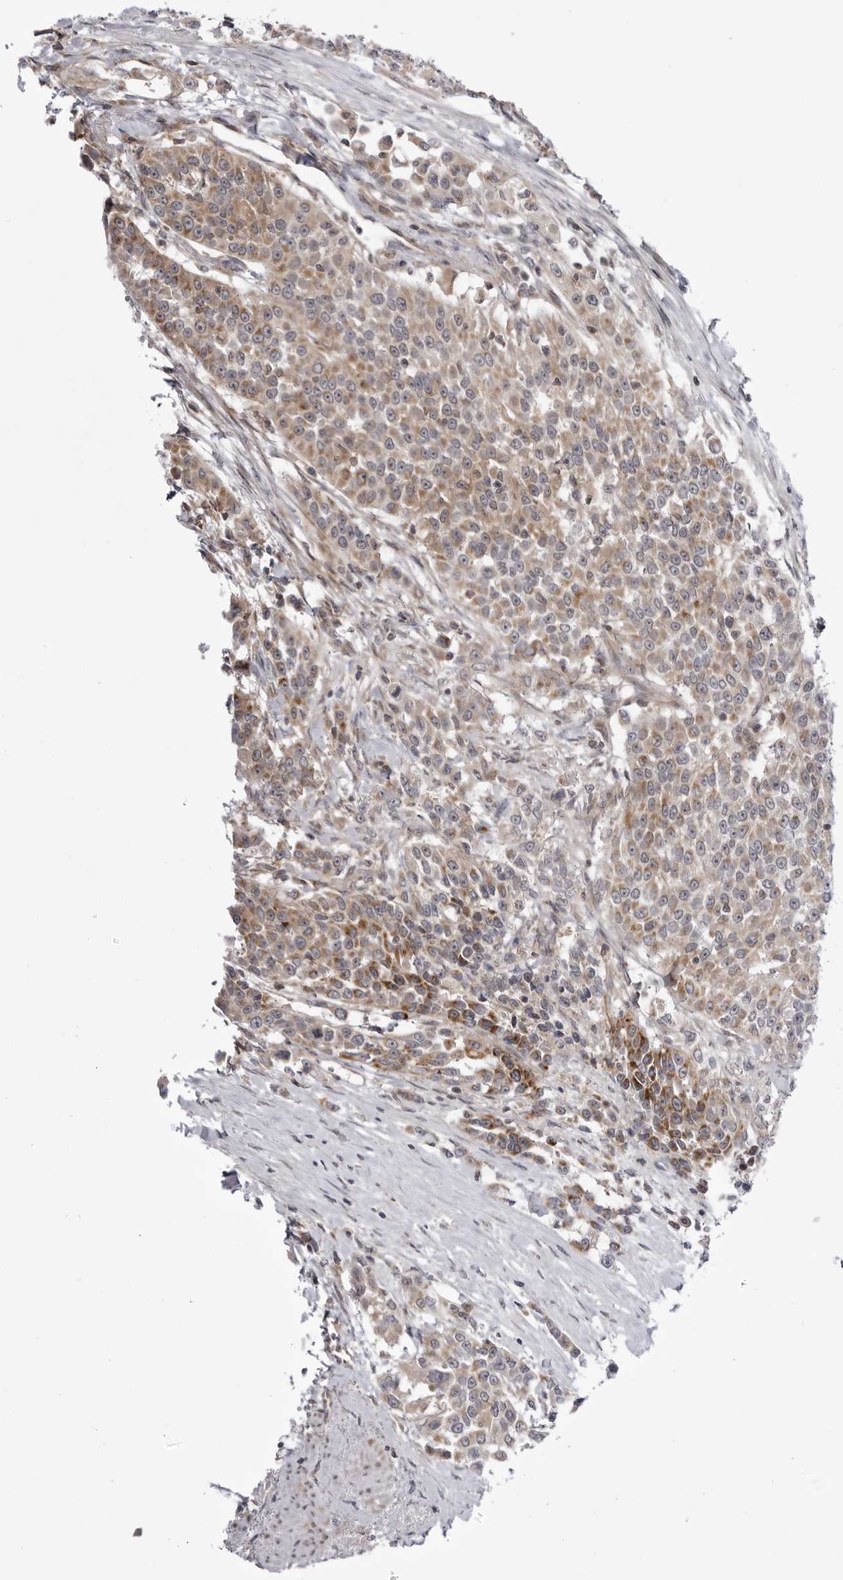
{"staining": {"intensity": "weak", "quantity": ">75%", "location": "cytoplasmic/membranous"}, "tissue": "urothelial cancer", "cell_type": "Tumor cells", "image_type": "cancer", "snomed": [{"axis": "morphology", "description": "Urothelial carcinoma, High grade"}, {"axis": "topography", "description": "Urinary bladder"}], "caption": "High-grade urothelial carcinoma stained with a brown dye displays weak cytoplasmic/membranous positive expression in approximately >75% of tumor cells.", "gene": "CCDC18", "patient": {"sex": "female", "age": 80}}